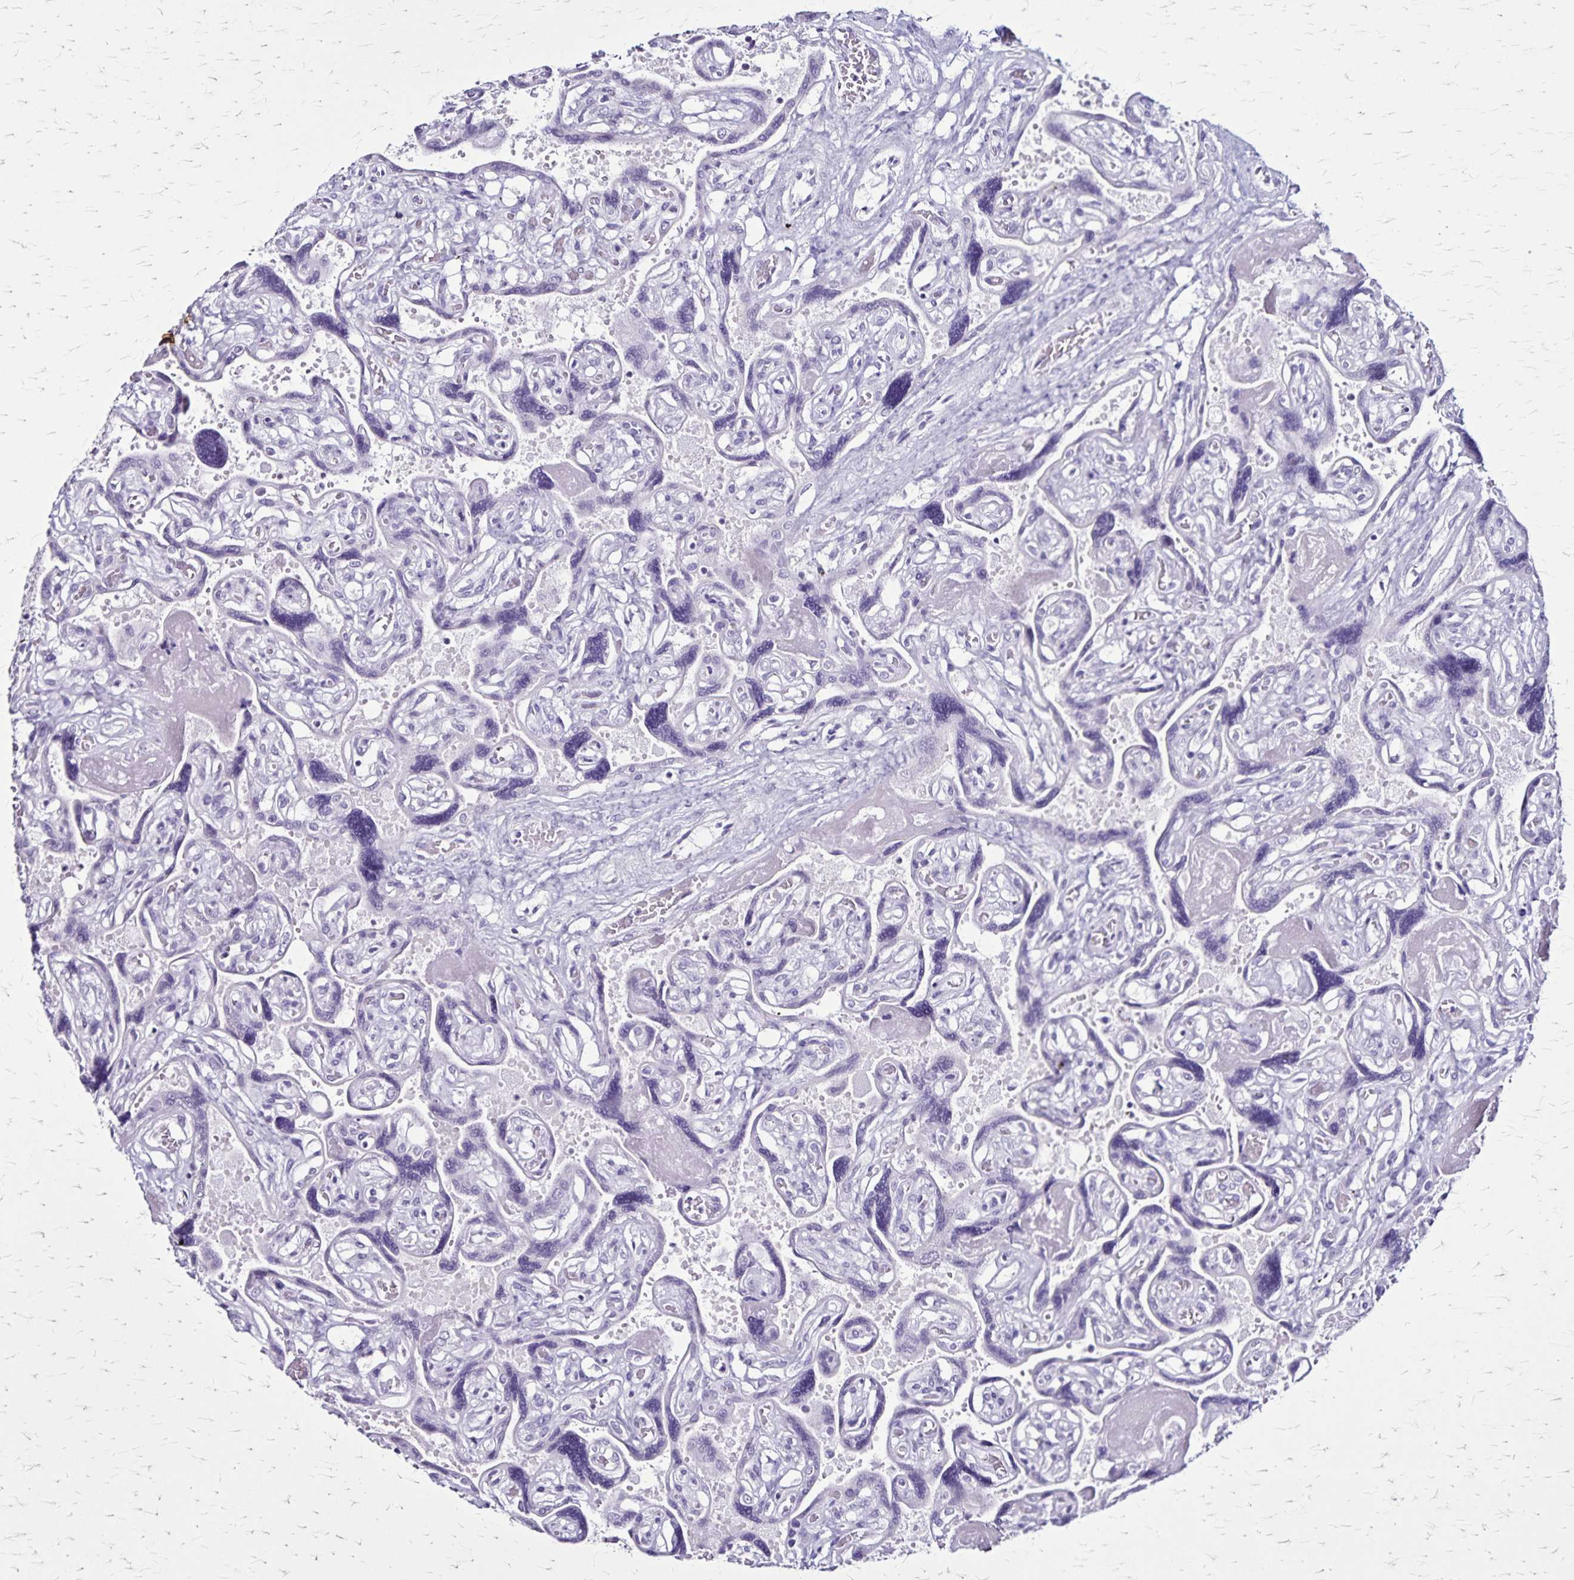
{"staining": {"intensity": "negative", "quantity": "none", "location": "none"}, "tissue": "placenta", "cell_type": "Decidual cells", "image_type": "normal", "snomed": [{"axis": "morphology", "description": "Normal tissue, NOS"}, {"axis": "topography", "description": "Placenta"}], "caption": "Benign placenta was stained to show a protein in brown. There is no significant positivity in decidual cells.", "gene": "KRT2", "patient": {"sex": "female", "age": 32}}